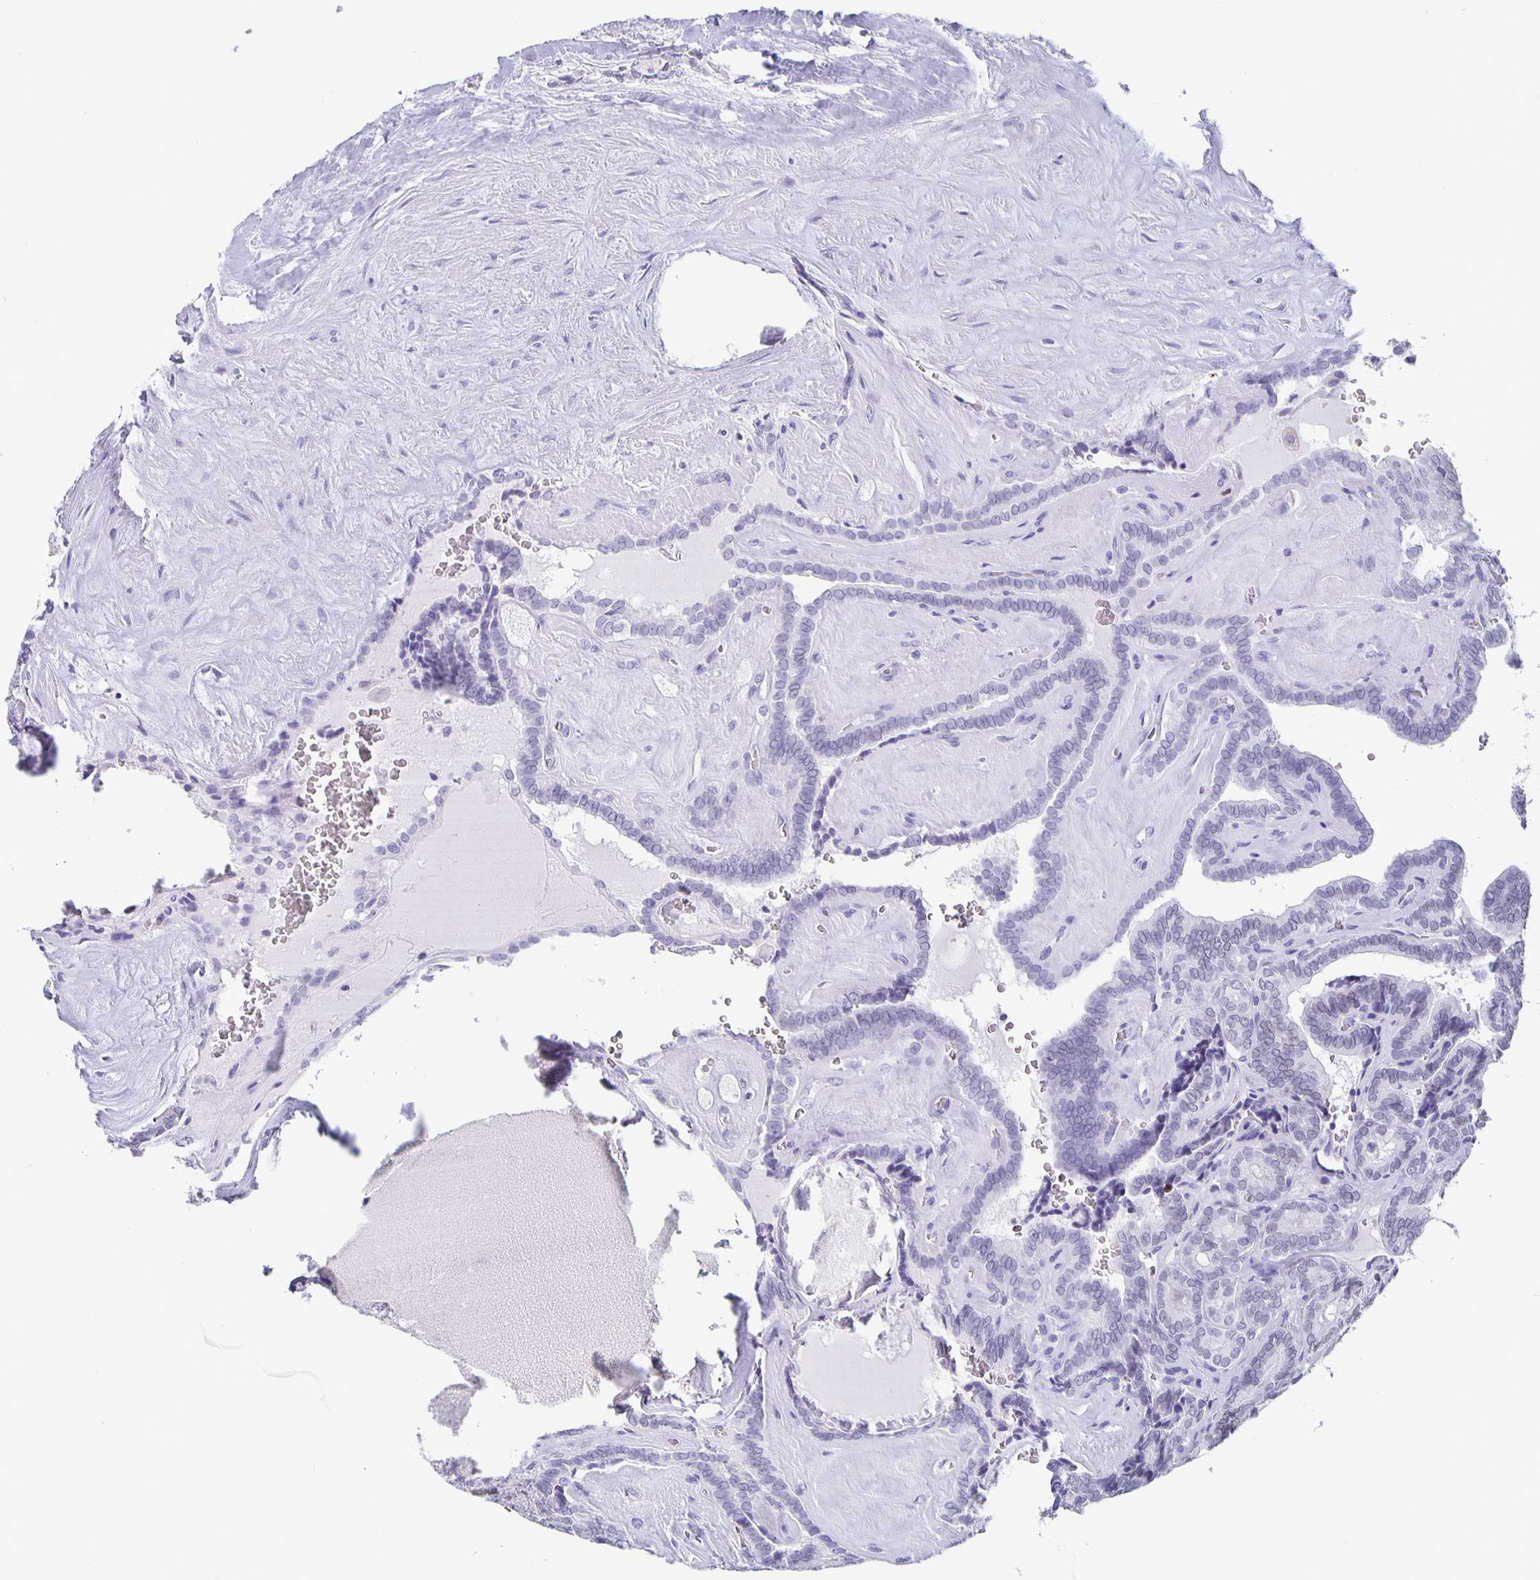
{"staining": {"intensity": "negative", "quantity": "none", "location": "none"}, "tissue": "thyroid cancer", "cell_type": "Tumor cells", "image_type": "cancer", "snomed": [{"axis": "morphology", "description": "Papillary adenocarcinoma, NOS"}, {"axis": "topography", "description": "Thyroid gland"}], "caption": "High power microscopy histopathology image of an immunohistochemistry (IHC) image of thyroid cancer, revealing no significant positivity in tumor cells.", "gene": "SATB2", "patient": {"sex": "female", "age": 21}}